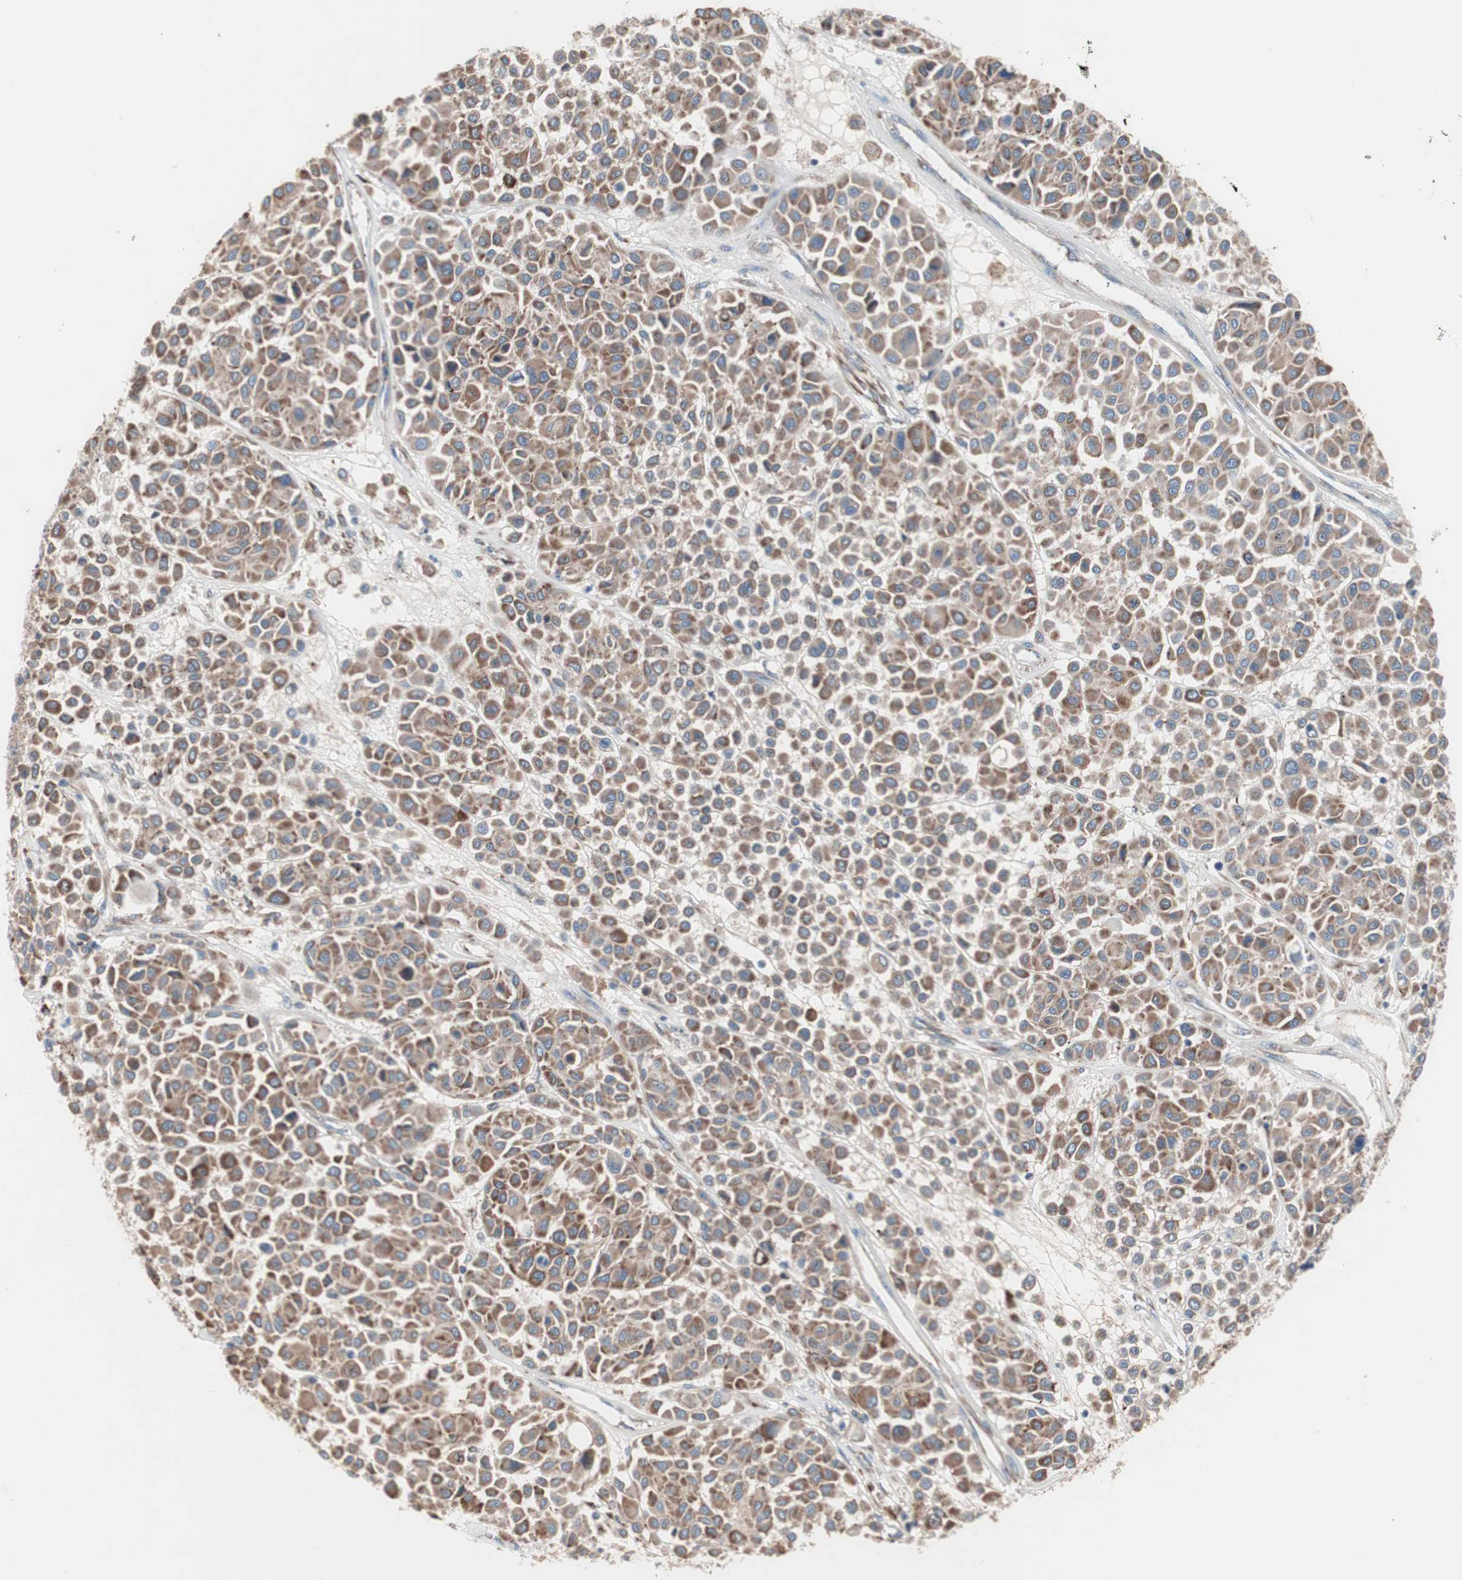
{"staining": {"intensity": "moderate", "quantity": ">75%", "location": "cytoplasmic/membranous"}, "tissue": "melanoma", "cell_type": "Tumor cells", "image_type": "cancer", "snomed": [{"axis": "morphology", "description": "Malignant melanoma, Metastatic site"}, {"axis": "topography", "description": "Soft tissue"}], "caption": "Protein staining demonstrates moderate cytoplasmic/membranous expression in approximately >75% of tumor cells in malignant melanoma (metastatic site).", "gene": "SLC27A4", "patient": {"sex": "male", "age": 41}}